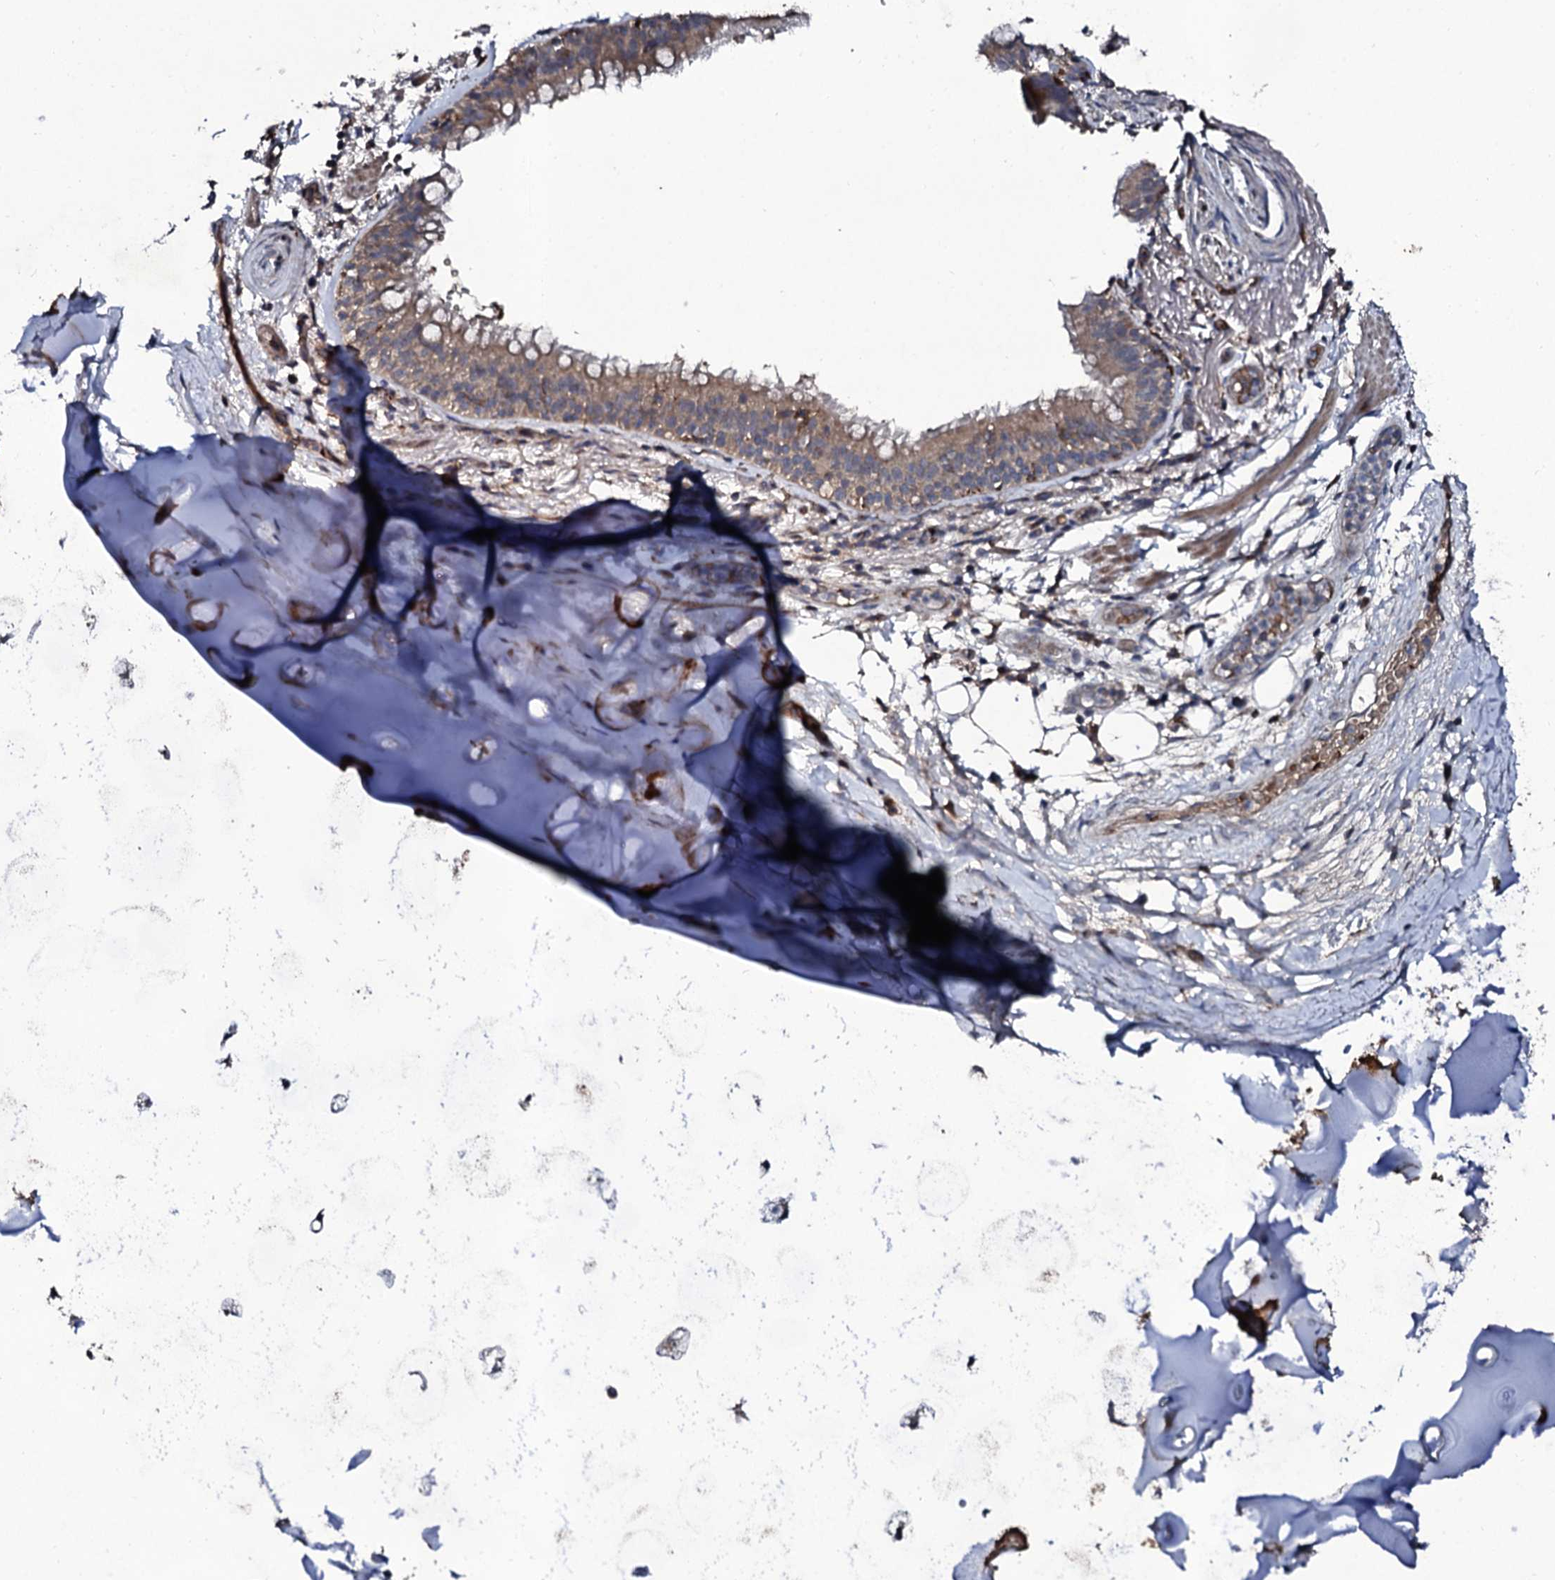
{"staining": {"intensity": "negative", "quantity": "none", "location": "none"}, "tissue": "adipose tissue", "cell_type": "Adipocytes", "image_type": "normal", "snomed": [{"axis": "morphology", "description": "Normal tissue, NOS"}, {"axis": "topography", "description": "Lymph node"}, {"axis": "topography", "description": "Cartilage tissue"}, {"axis": "topography", "description": "Bronchus"}], "caption": "Protein analysis of benign adipose tissue exhibits no significant staining in adipocytes. (Brightfield microscopy of DAB (3,3'-diaminobenzidine) immunohistochemistry at high magnification).", "gene": "LRRC28", "patient": {"sex": "male", "age": 63}}